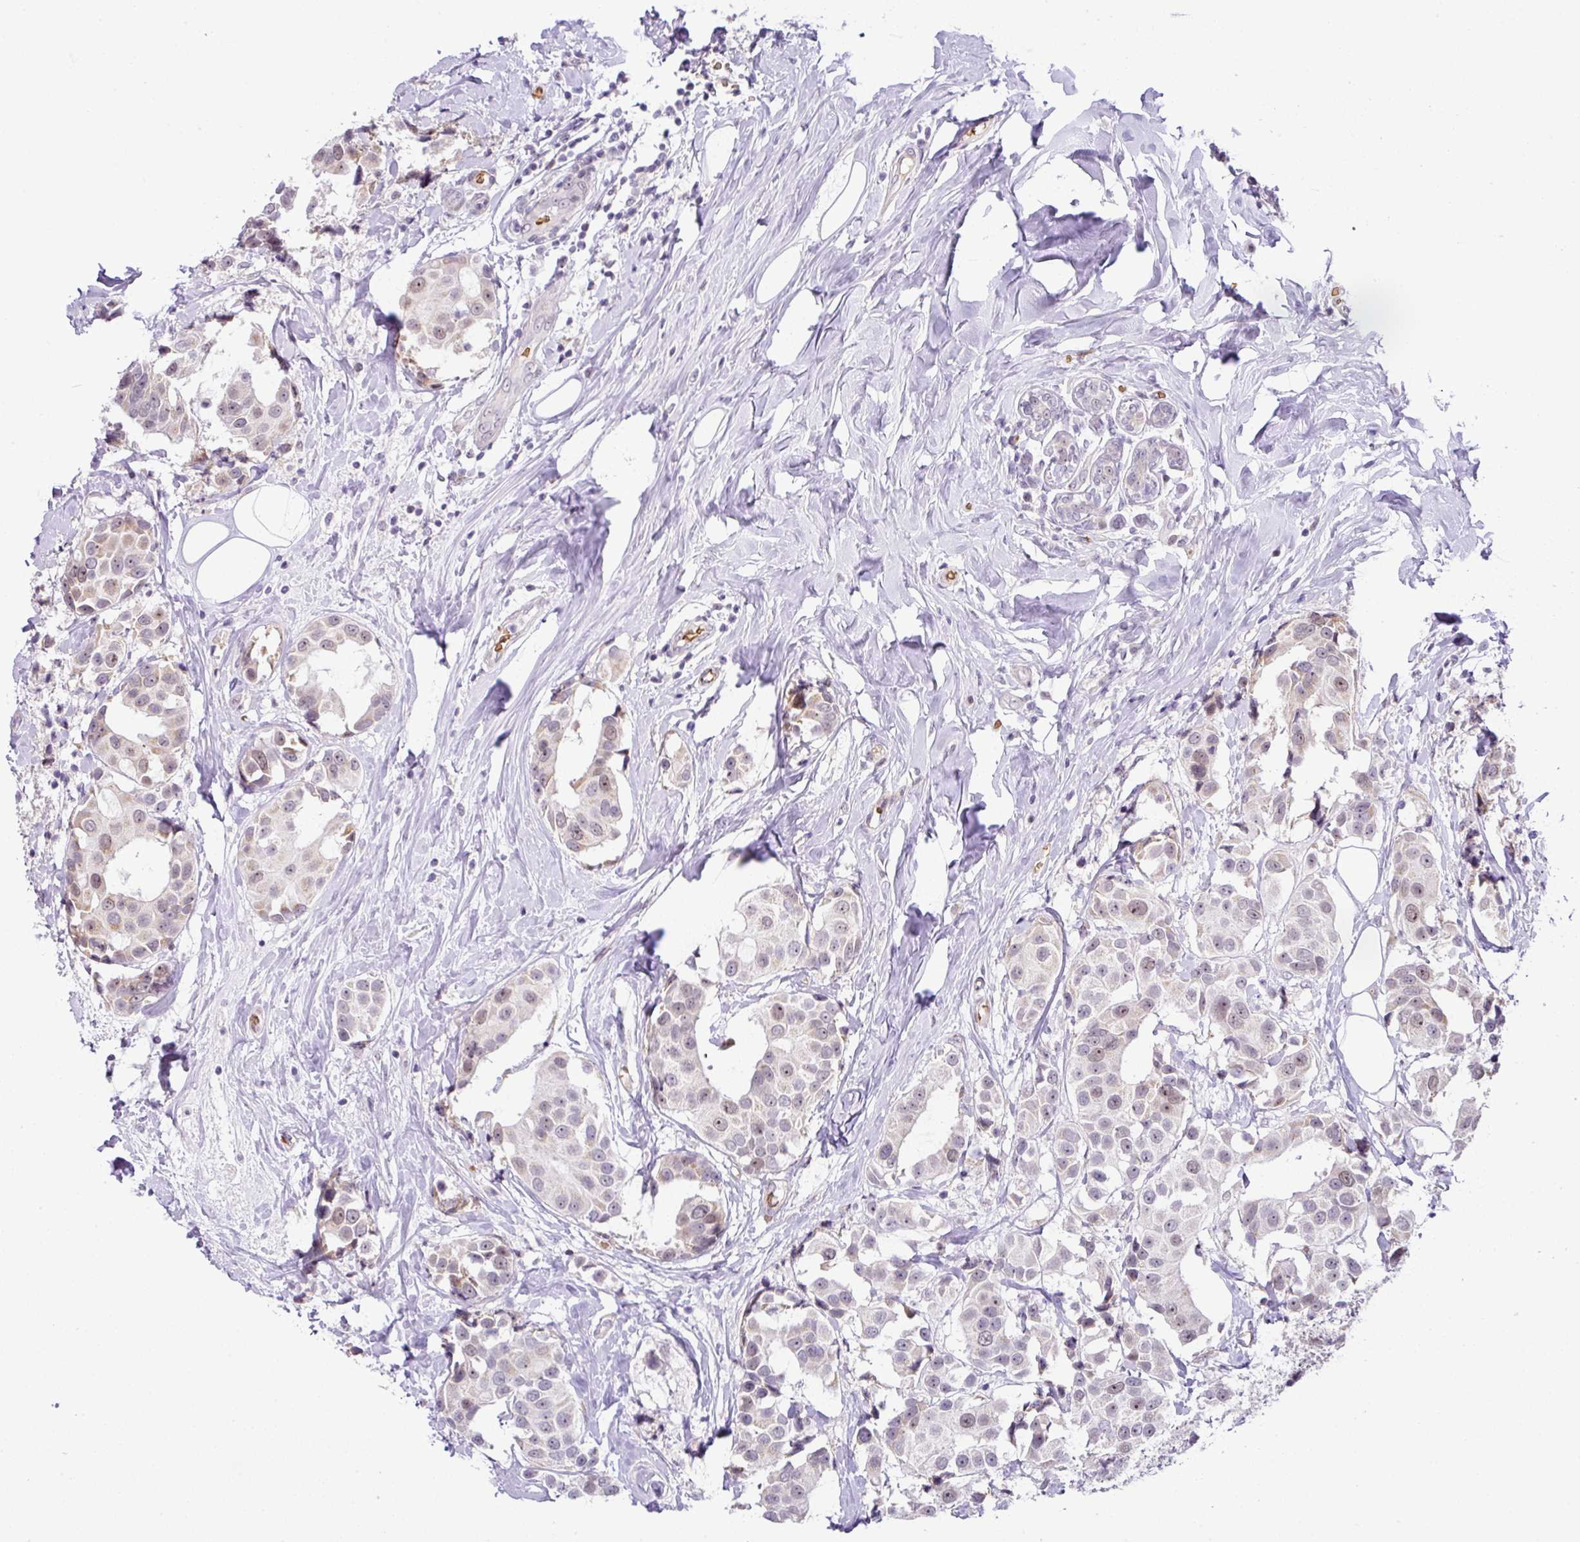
{"staining": {"intensity": "moderate", "quantity": "<25%", "location": "nuclear"}, "tissue": "breast cancer", "cell_type": "Tumor cells", "image_type": "cancer", "snomed": [{"axis": "morphology", "description": "Normal tissue, NOS"}, {"axis": "morphology", "description": "Duct carcinoma"}, {"axis": "topography", "description": "Breast"}], "caption": "Tumor cells show low levels of moderate nuclear expression in approximately <25% of cells in human breast cancer.", "gene": "PARP2", "patient": {"sex": "female", "age": 39}}